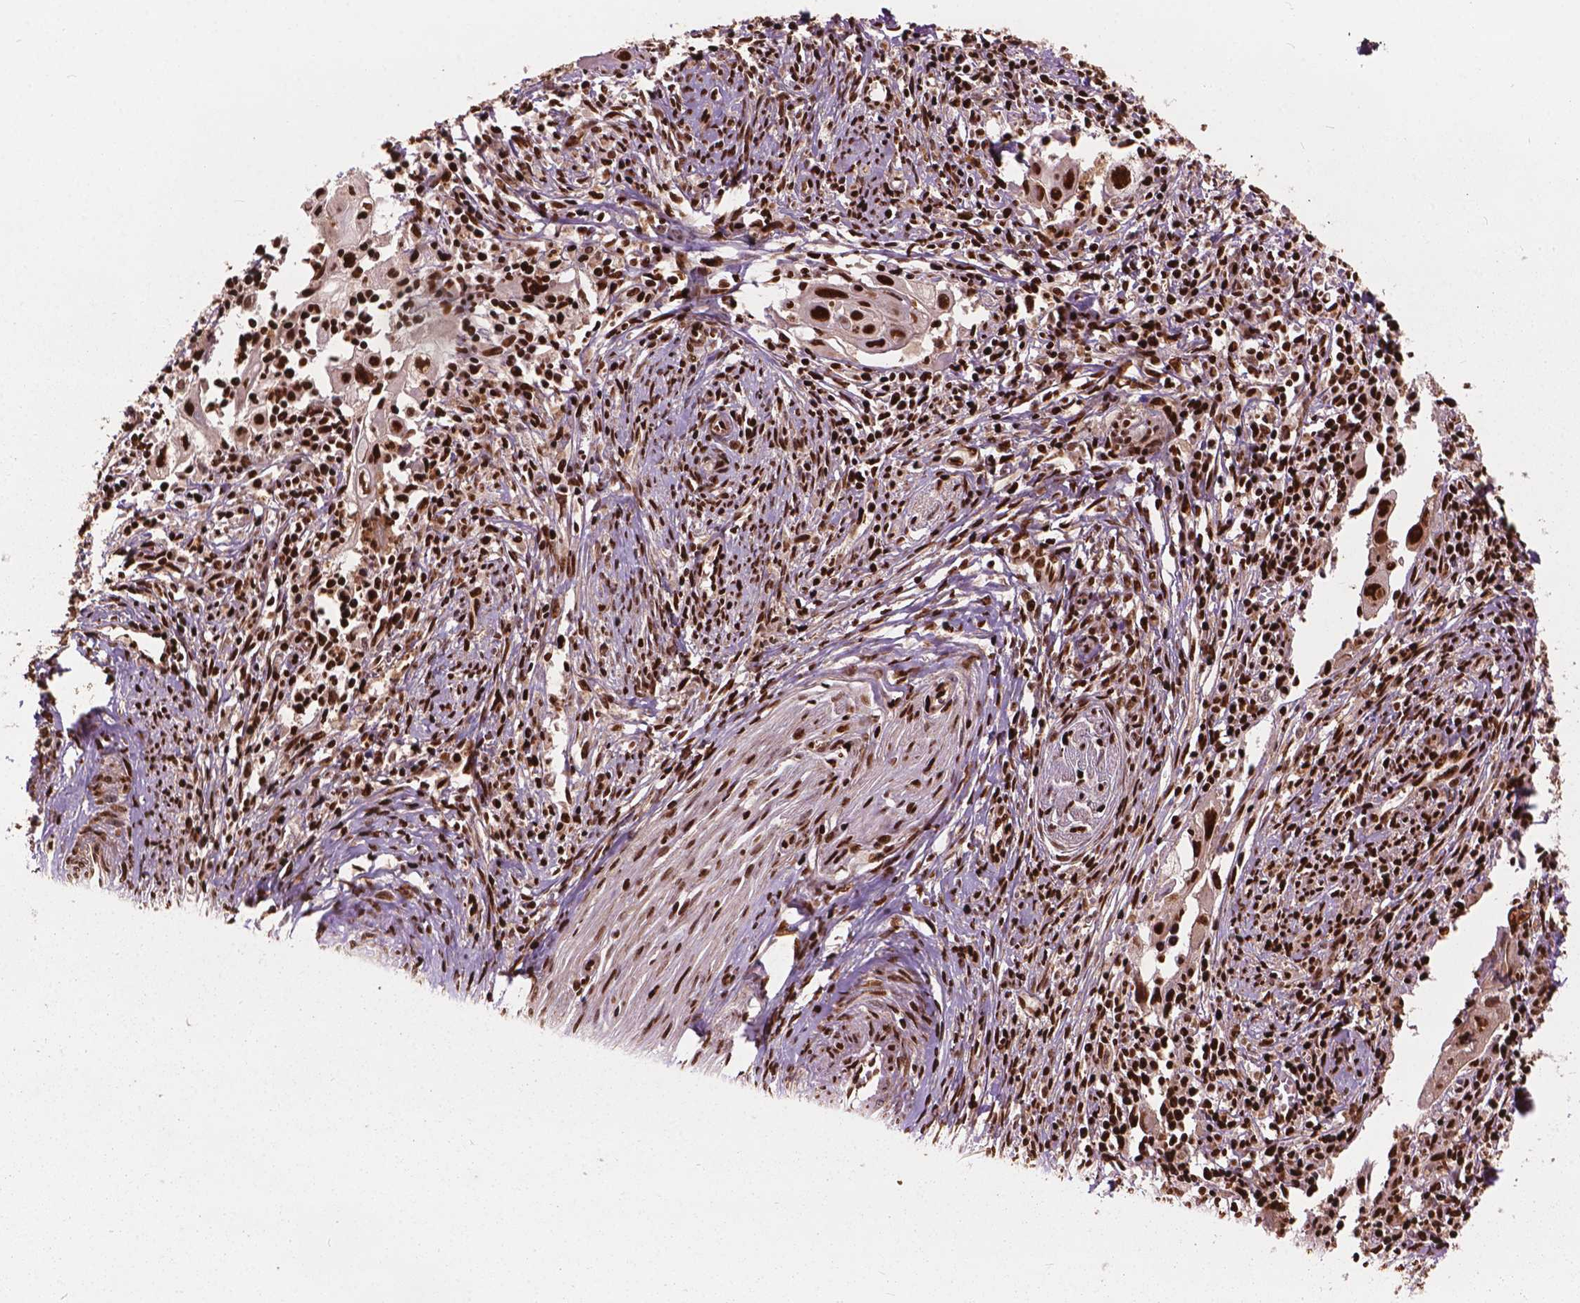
{"staining": {"intensity": "strong", "quantity": ">75%", "location": "nuclear"}, "tissue": "cervical cancer", "cell_type": "Tumor cells", "image_type": "cancer", "snomed": [{"axis": "morphology", "description": "Squamous cell carcinoma, NOS"}, {"axis": "topography", "description": "Cervix"}], "caption": "IHC of cervical cancer (squamous cell carcinoma) shows high levels of strong nuclear staining in approximately >75% of tumor cells.", "gene": "ANP32B", "patient": {"sex": "female", "age": 30}}